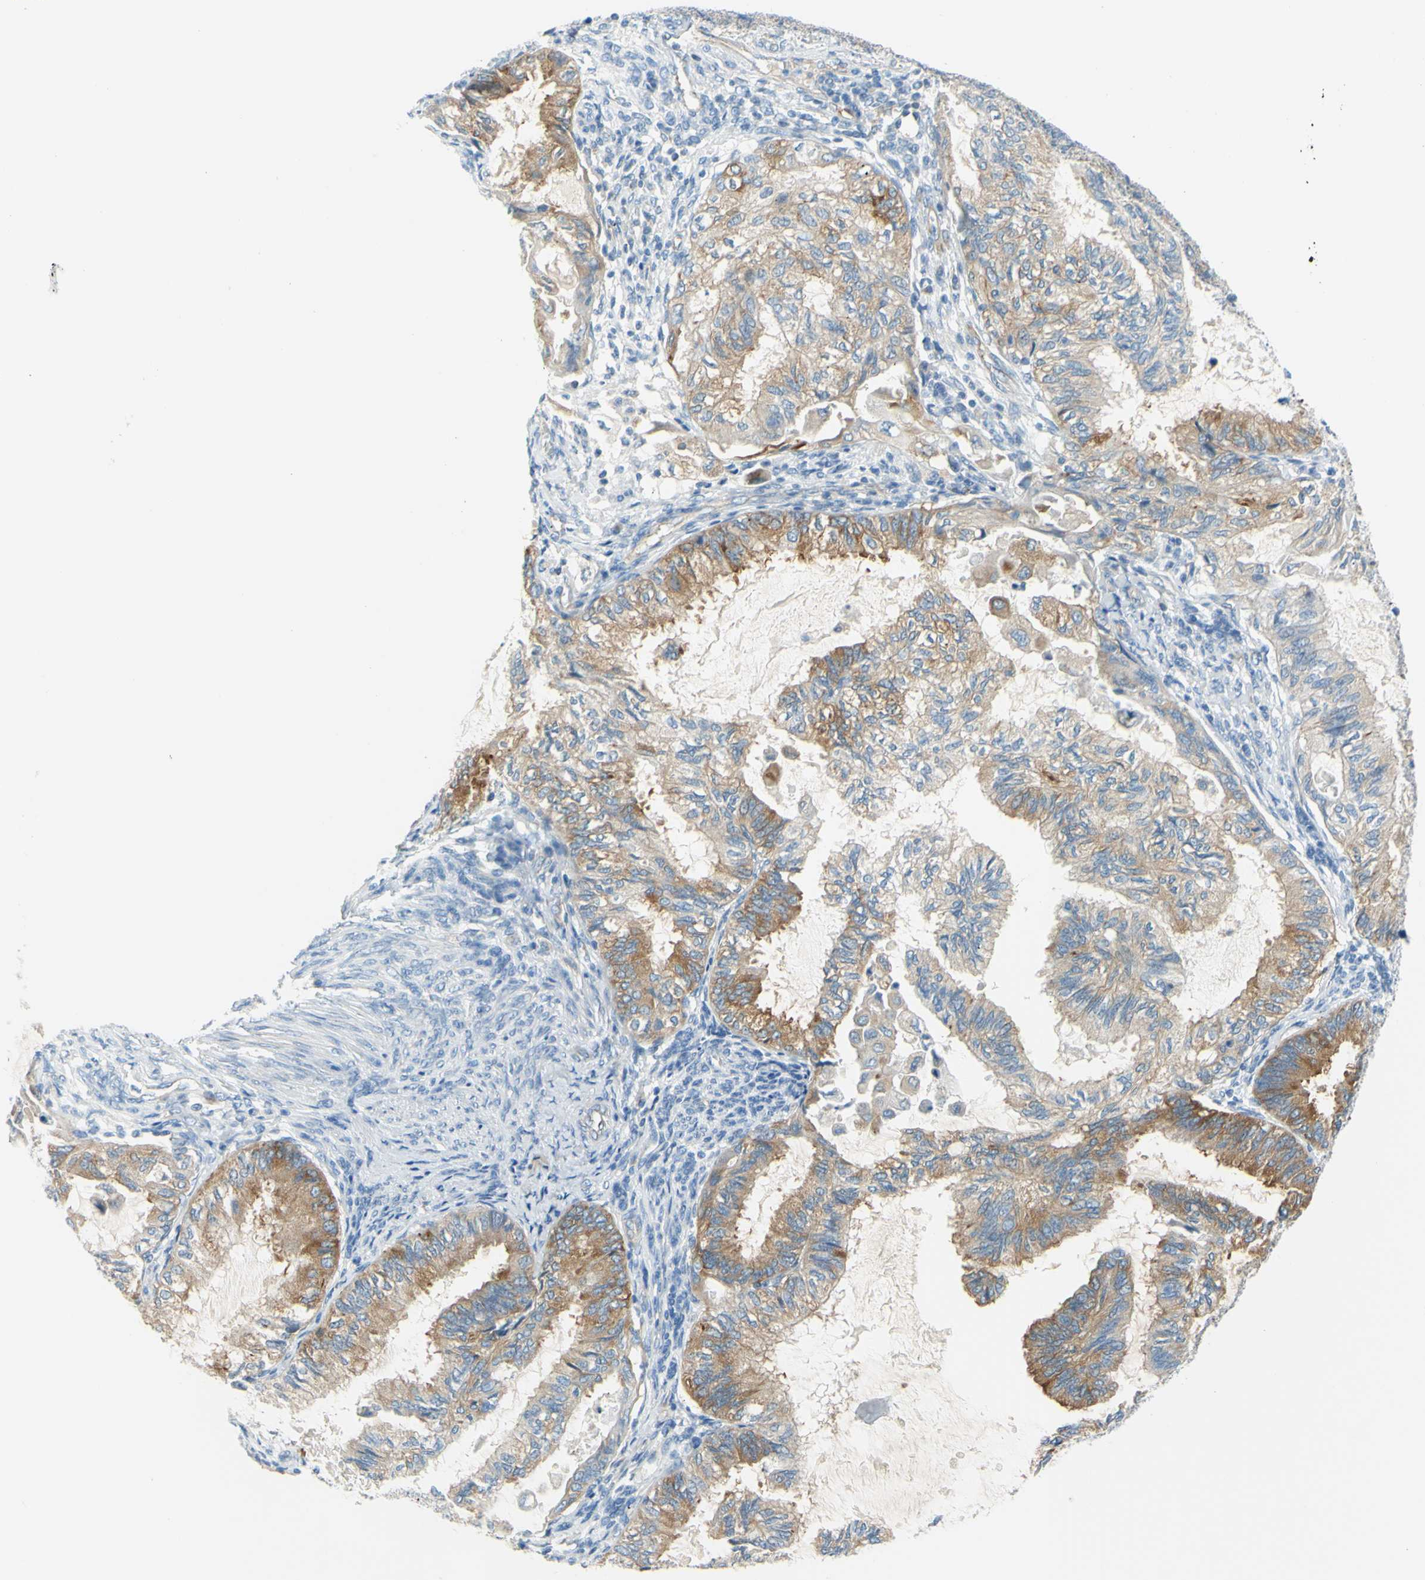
{"staining": {"intensity": "moderate", "quantity": ">75%", "location": "cytoplasmic/membranous"}, "tissue": "cervical cancer", "cell_type": "Tumor cells", "image_type": "cancer", "snomed": [{"axis": "morphology", "description": "Normal tissue, NOS"}, {"axis": "morphology", "description": "Adenocarcinoma, NOS"}, {"axis": "topography", "description": "Cervix"}, {"axis": "topography", "description": "Endometrium"}], "caption": "Cervical cancer stained with DAB immunohistochemistry displays medium levels of moderate cytoplasmic/membranous expression in about >75% of tumor cells.", "gene": "FRMD4B", "patient": {"sex": "female", "age": 86}}